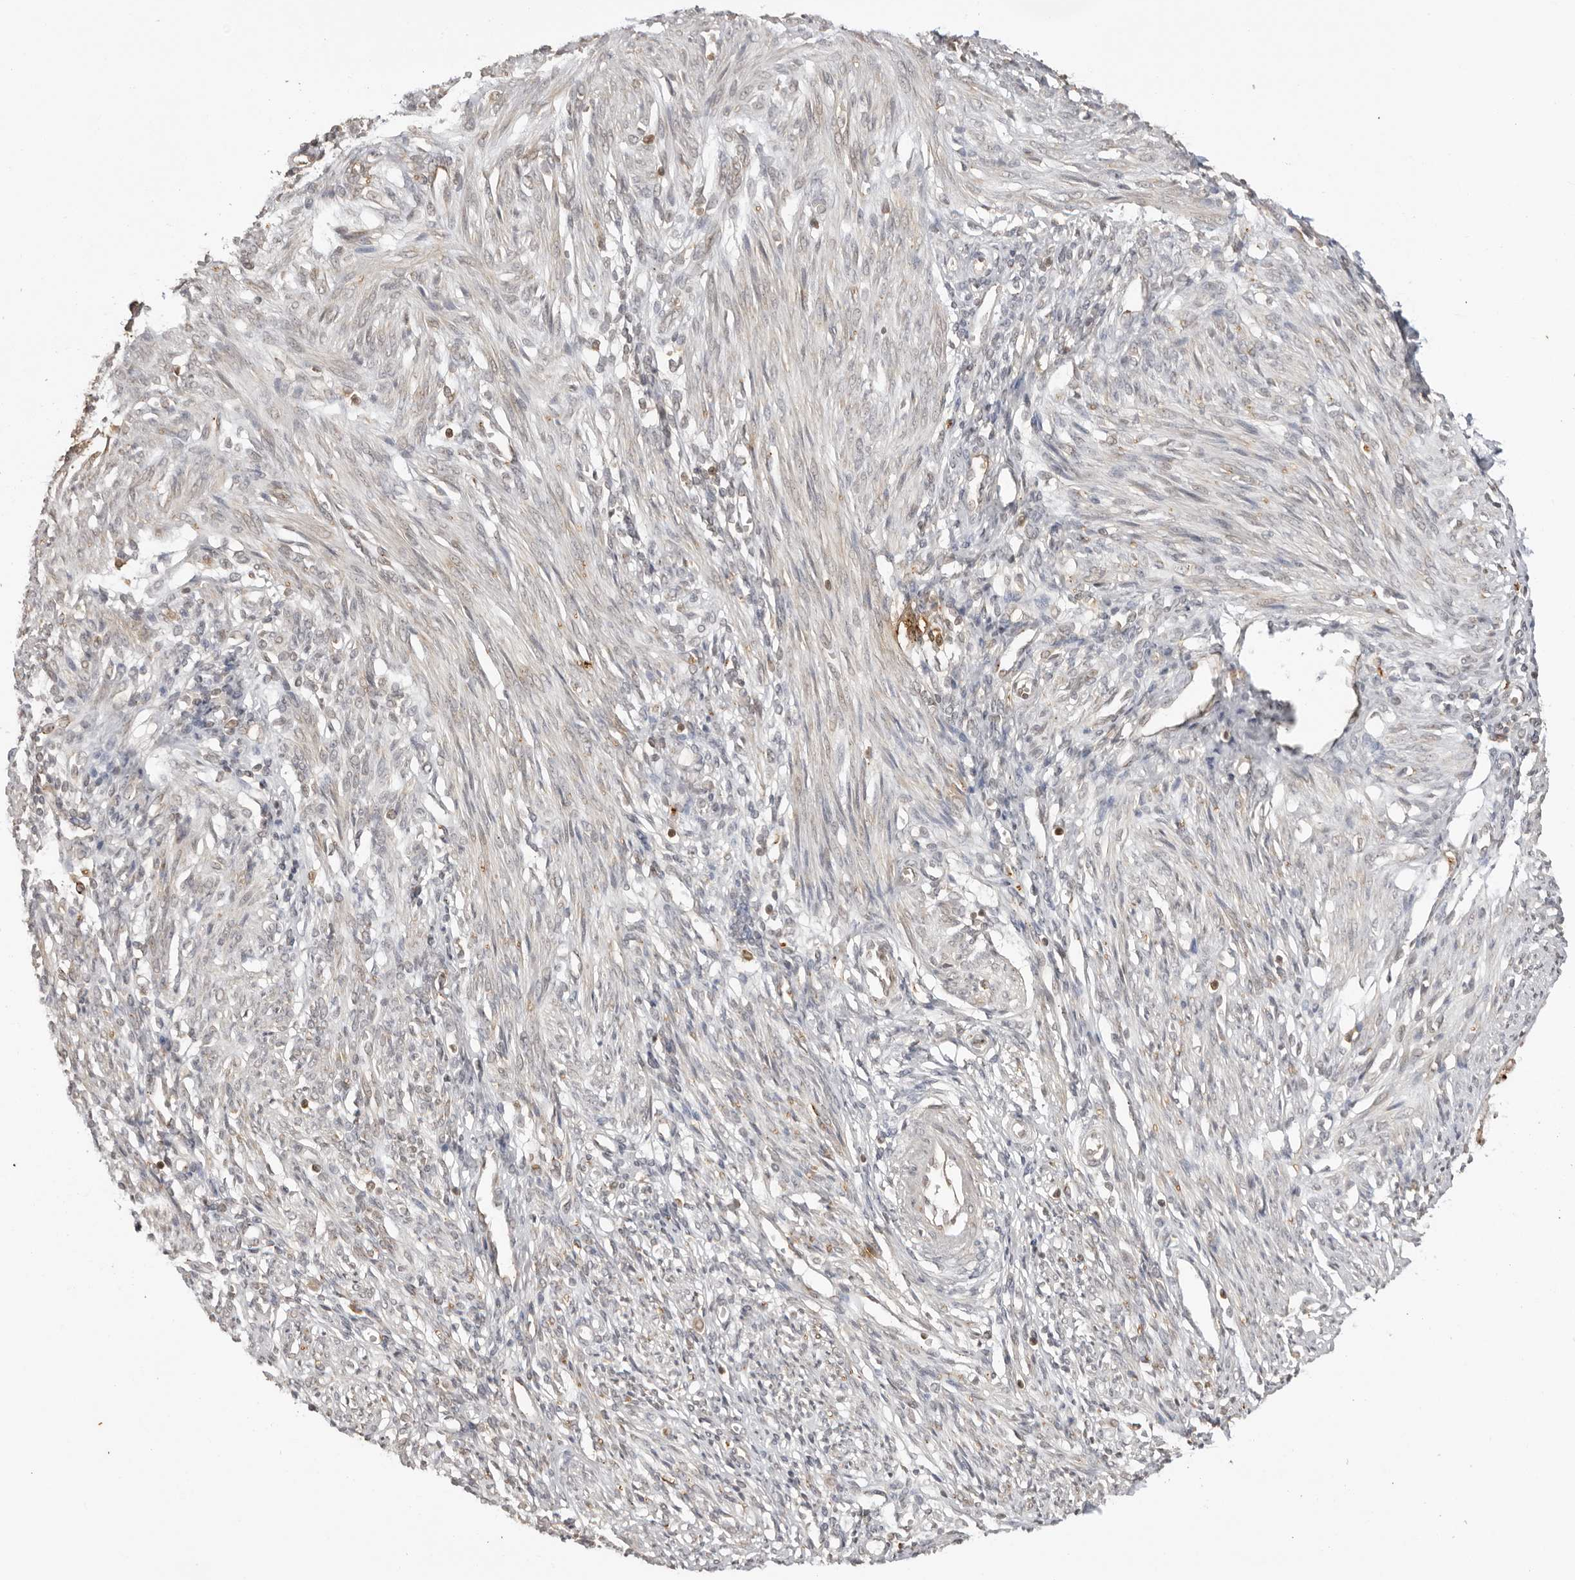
{"staining": {"intensity": "weak", "quantity": "<25%", "location": "cytoplasmic/membranous"}, "tissue": "endometrium", "cell_type": "Cells in endometrial stroma", "image_type": "normal", "snomed": [{"axis": "morphology", "description": "Normal tissue, NOS"}, {"axis": "topography", "description": "Endometrium"}], "caption": "Cells in endometrial stroma are negative for brown protein staining in normal endometrium. (DAB immunohistochemistry visualized using brightfield microscopy, high magnification).", "gene": "IKBKE", "patient": {"sex": "female", "age": 66}}